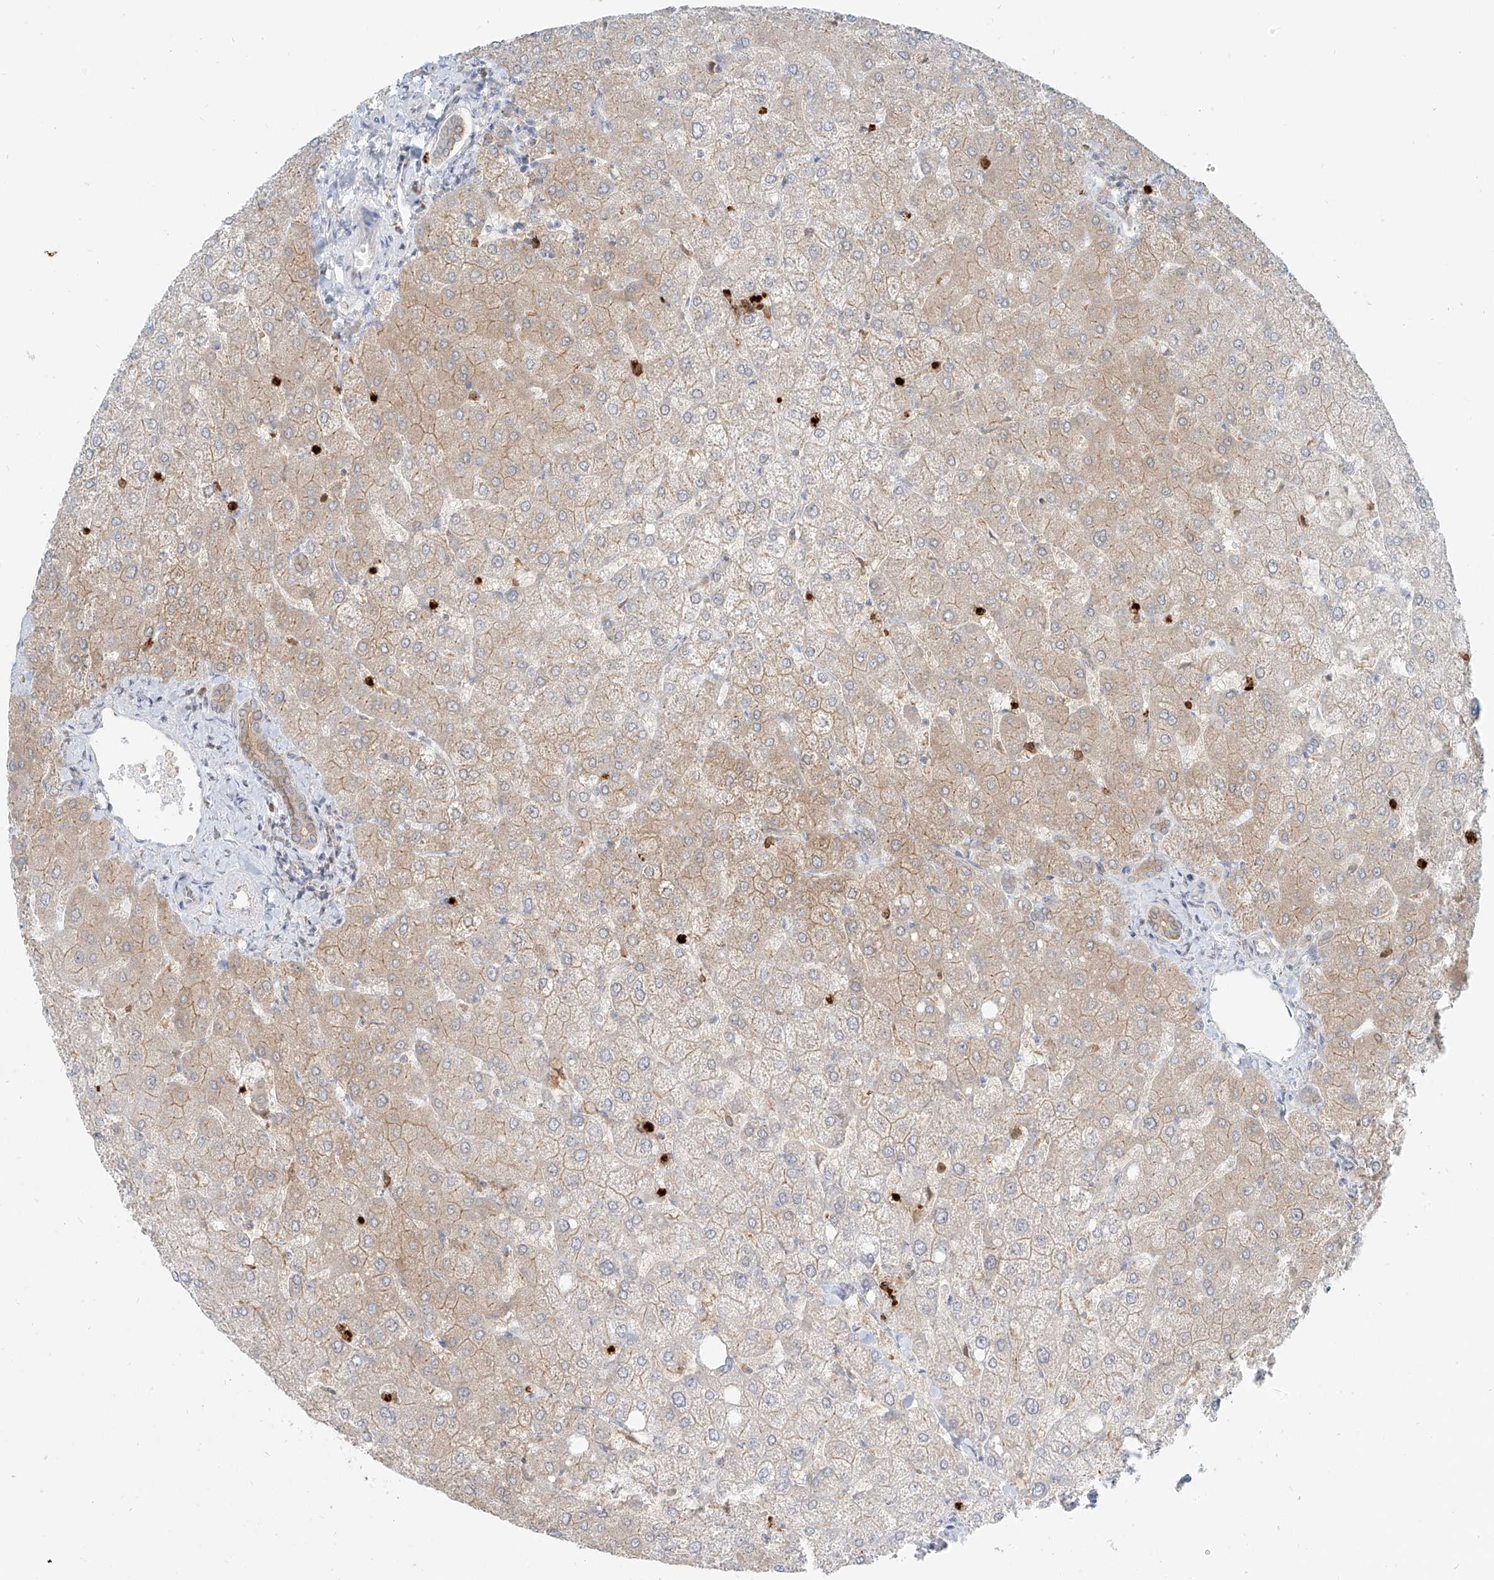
{"staining": {"intensity": "weak", "quantity": "25%-75%", "location": "cytoplasmic/membranous"}, "tissue": "liver", "cell_type": "Cholangiocytes", "image_type": "normal", "snomed": [{"axis": "morphology", "description": "Normal tissue, NOS"}, {"axis": "topography", "description": "Liver"}], "caption": "Benign liver was stained to show a protein in brown. There is low levels of weak cytoplasmic/membranous staining in approximately 25%-75% of cholangiocytes.", "gene": "PGD", "patient": {"sex": "female", "age": 54}}